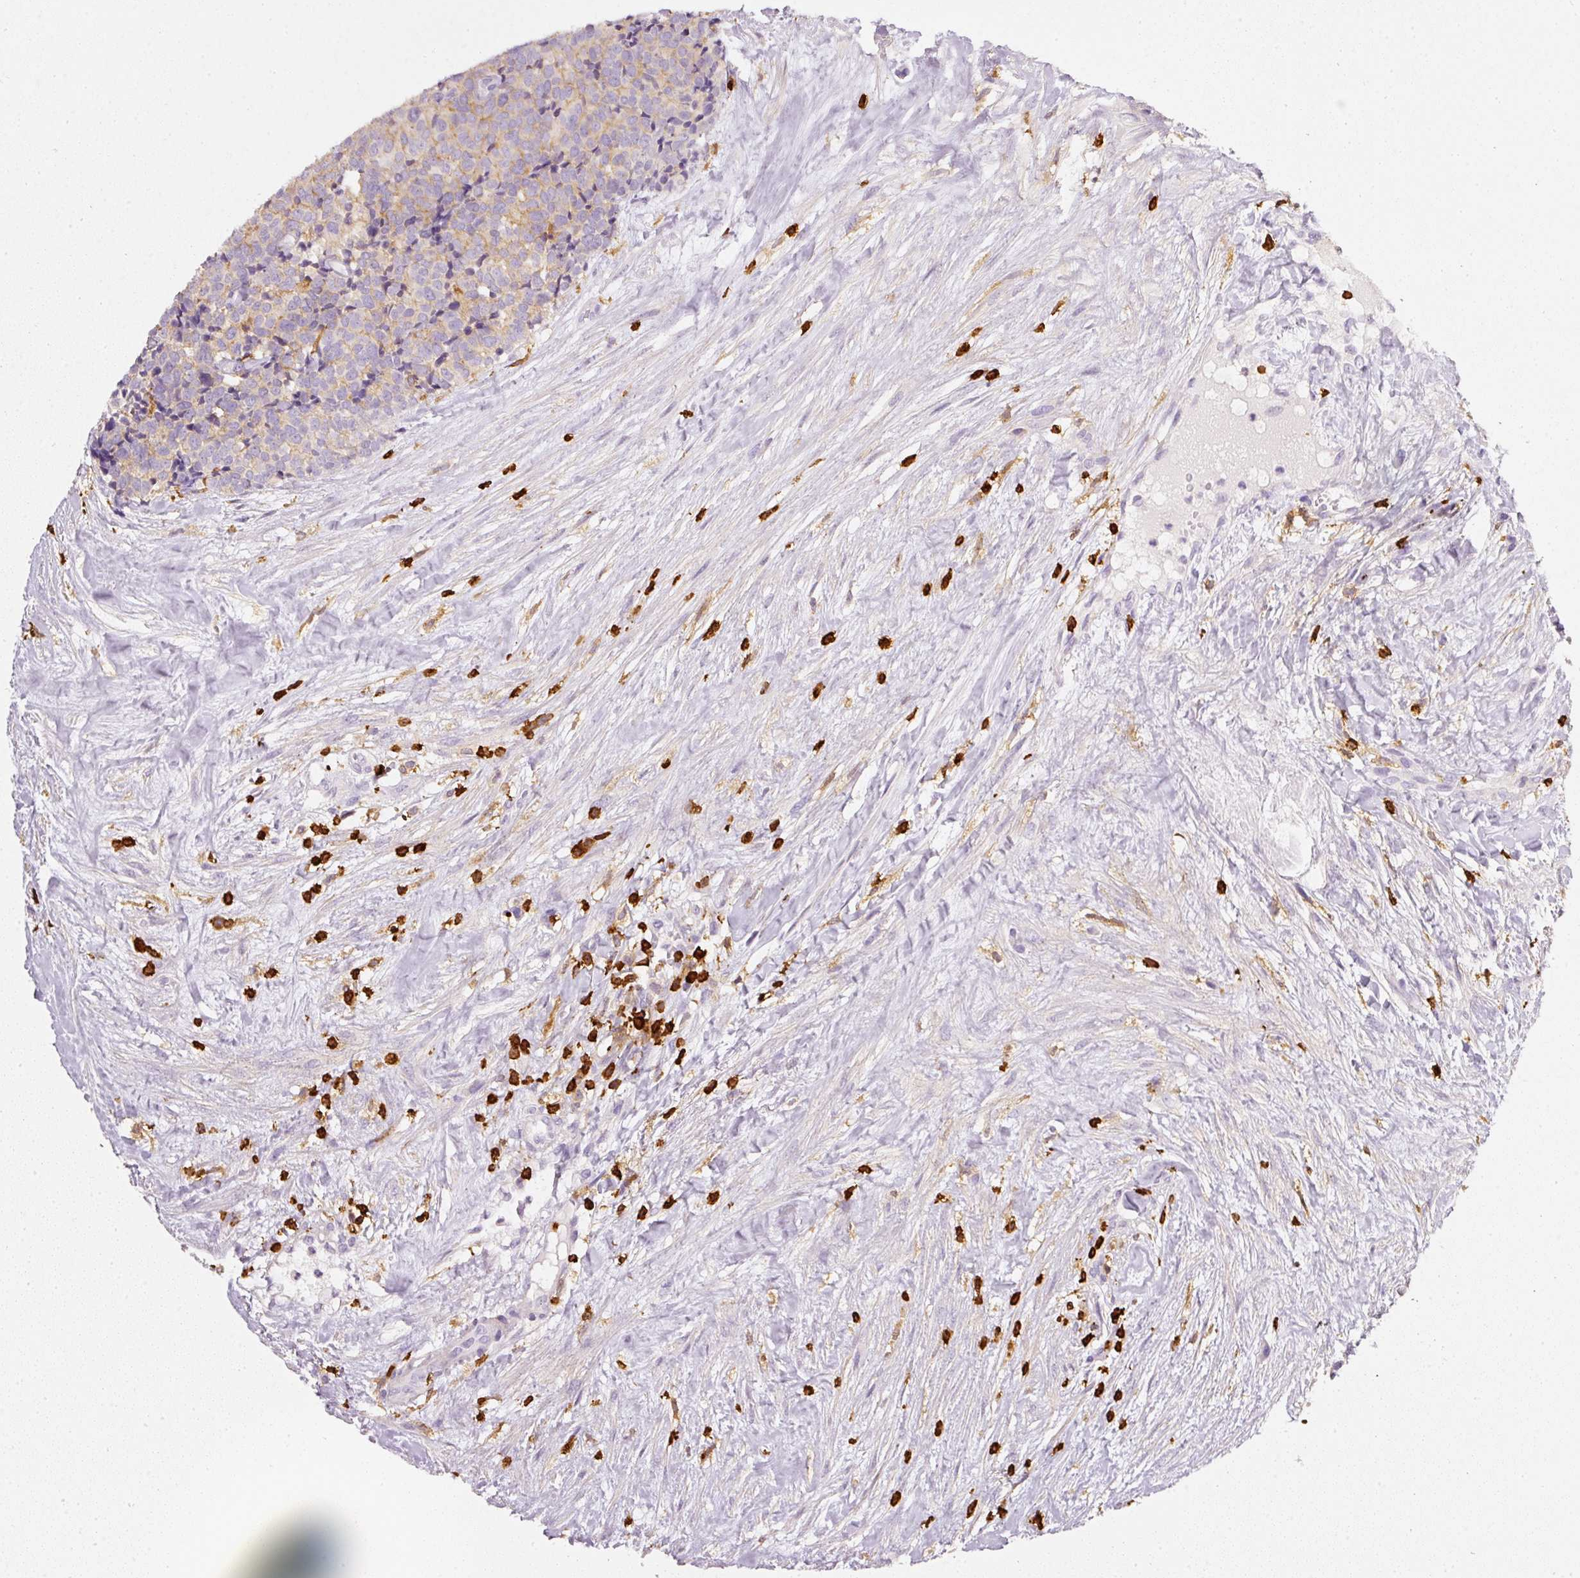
{"staining": {"intensity": "moderate", "quantity": ">75%", "location": "cytoplasmic/membranous"}, "tissue": "carcinoid", "cell_type": "Tumor cells", "image_type": "cancer", "snomed": [{"axis": "morphology", "description": "Carcinoid, malignant, NOS"}, {"axis": "topography", "description": "Skin"}], "caption": "High-power microscopy captured an immunohistochemistry (IHC) photomicrograph of carcinoid, revealing moderate cytoplasmic/membranous expression in approximately >75% of tumor cells.", "gene": "EVL", "patient": {"sex": "female", "age": 79}}